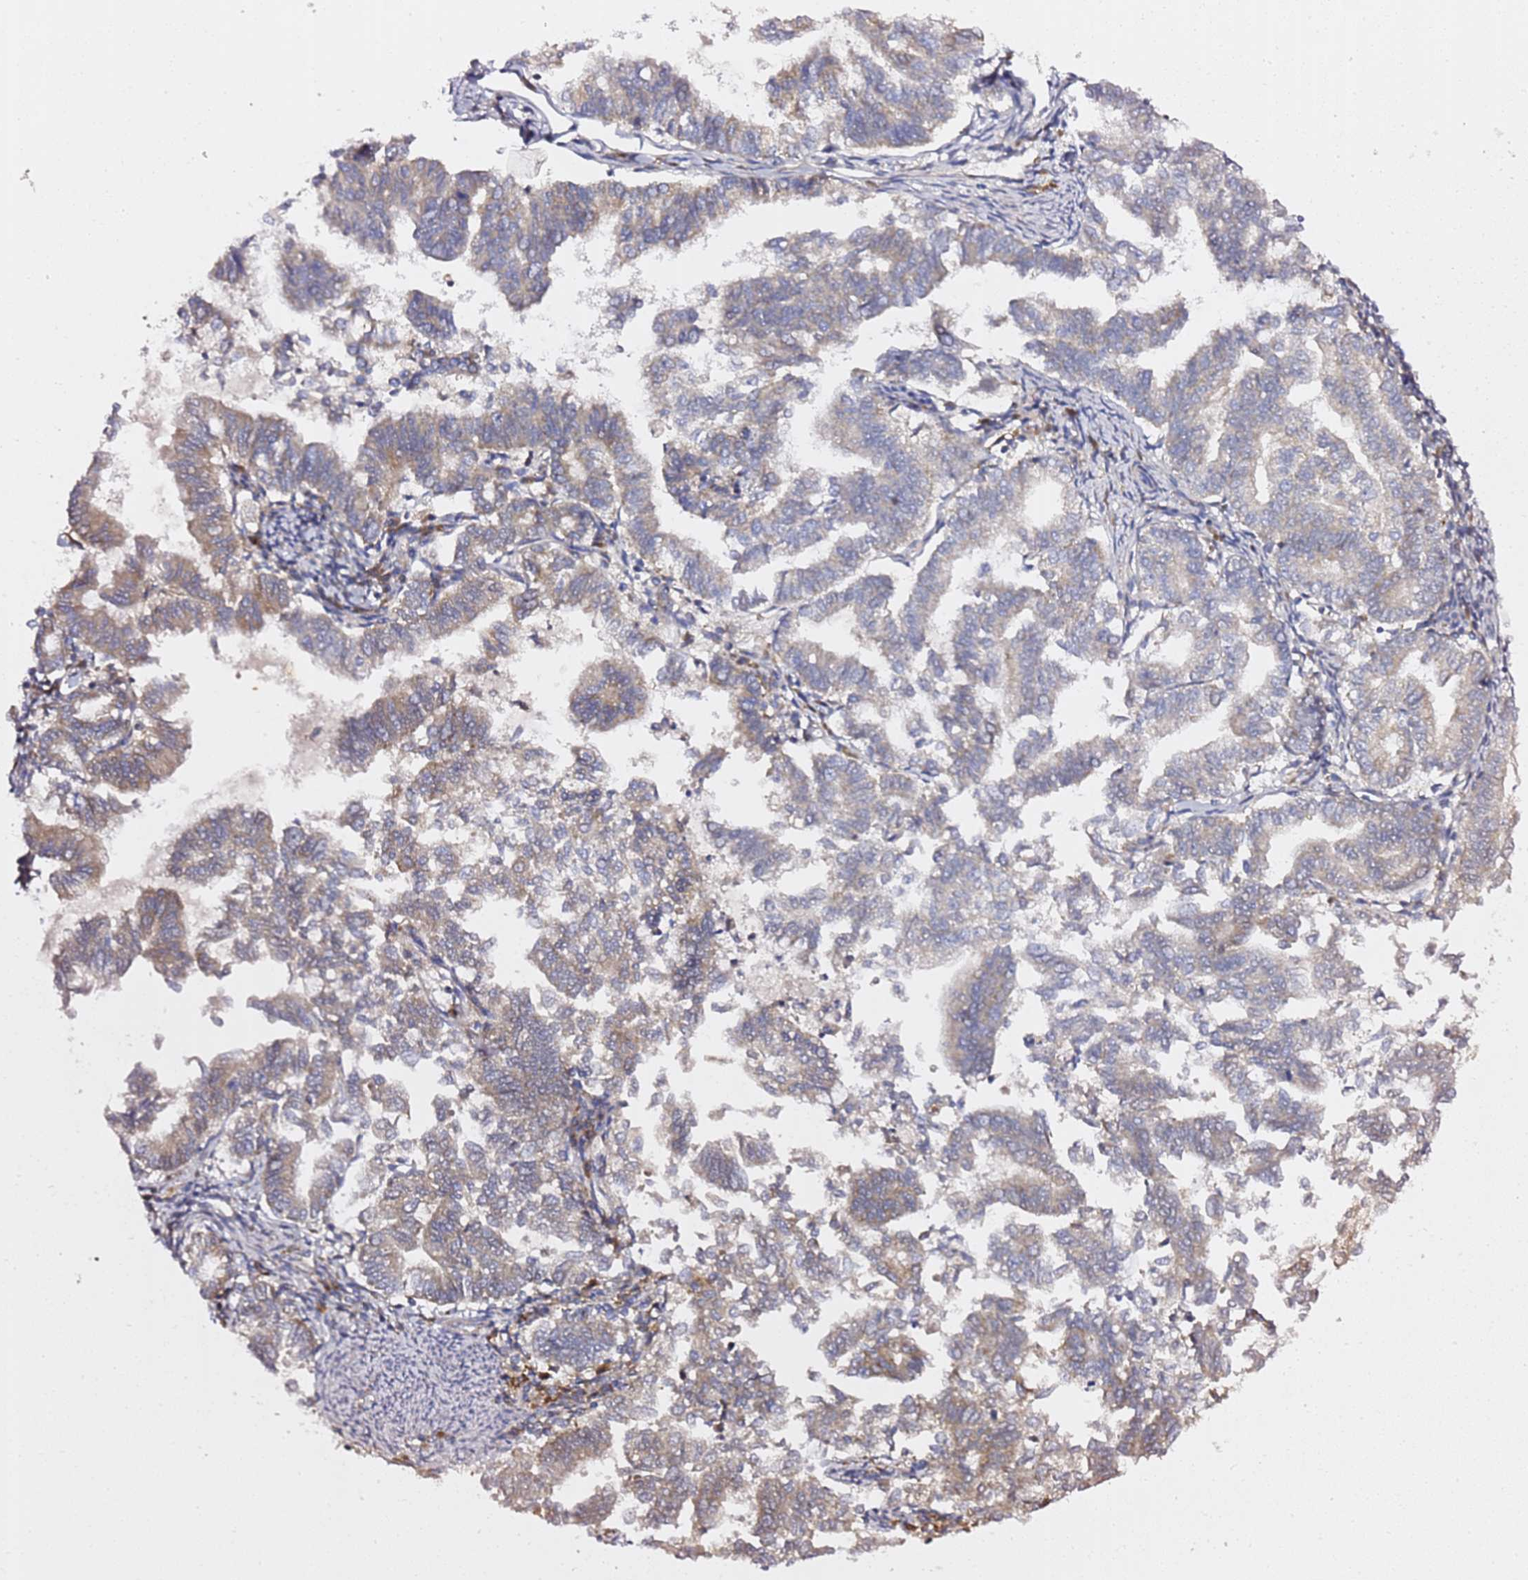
{"staining": {"intensity": "weak", "quantity": "25%-75%", "location": "cytoplasmic/membranous"}, "tissue": "endometrial cancer", "cell_type": "Tumor cells", "image_type": "cancer", "snomed": [{"axis": "morphology", "description": "Adenocarcinoma, NOS"}, {"axis": "topography", "description": "Endometrium"}], "caption": "This histopathology image demonstrates IHC staining of human endometrial adenocarcinoma, with low weak cytoplasmic/membranous positivity in approximately 25%-75% of tumor cells.", "gene": "C19orf12", "patient": {"sex": "female", "age": 79}}